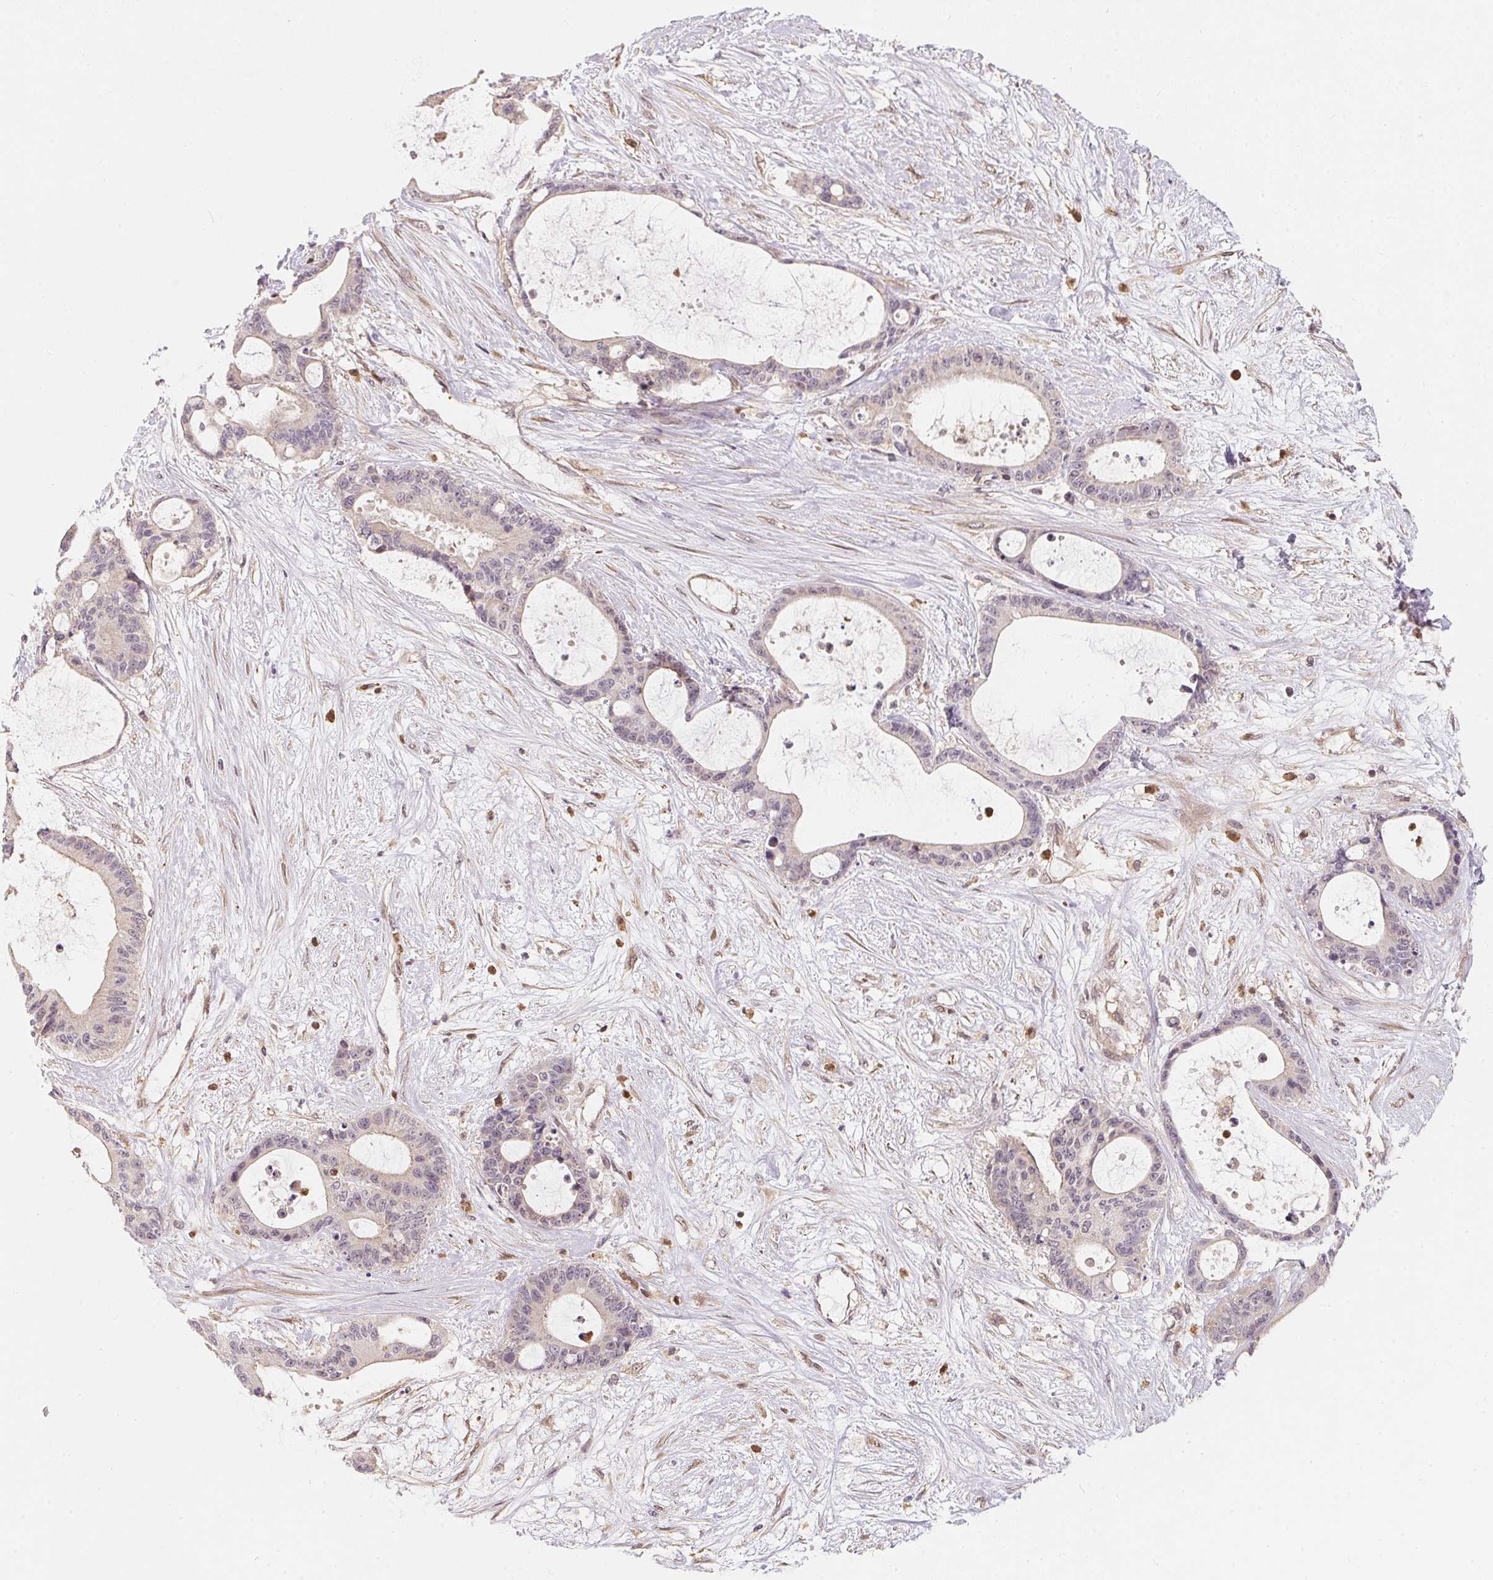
{"staining": {"intensity": "weak", "quantity": "<25%", "location": "cytoplasmic/membranous"}, "tissue": "liver cancer", "cell_type": "Tumor cells", "image_type": "cancer", "snomed": [{"axis": "morphology", "description": "Normal tissue, NOS"}, {"axis": "morphology", "description": "Cholangiocarcinoma"}, {"axis": "topography", "description": "Liver"}, {"axis": "topography", "description": "Peripheral nerve tissue"}], "caption": "This is an immunohistochemistry (IHC) photomicrograph of liver cancer (cholangiocarcinoma). There is no positivity in tumor cells.", "gene": "ANKRD13A", "patient": {"sex": "female", "age": 73}}